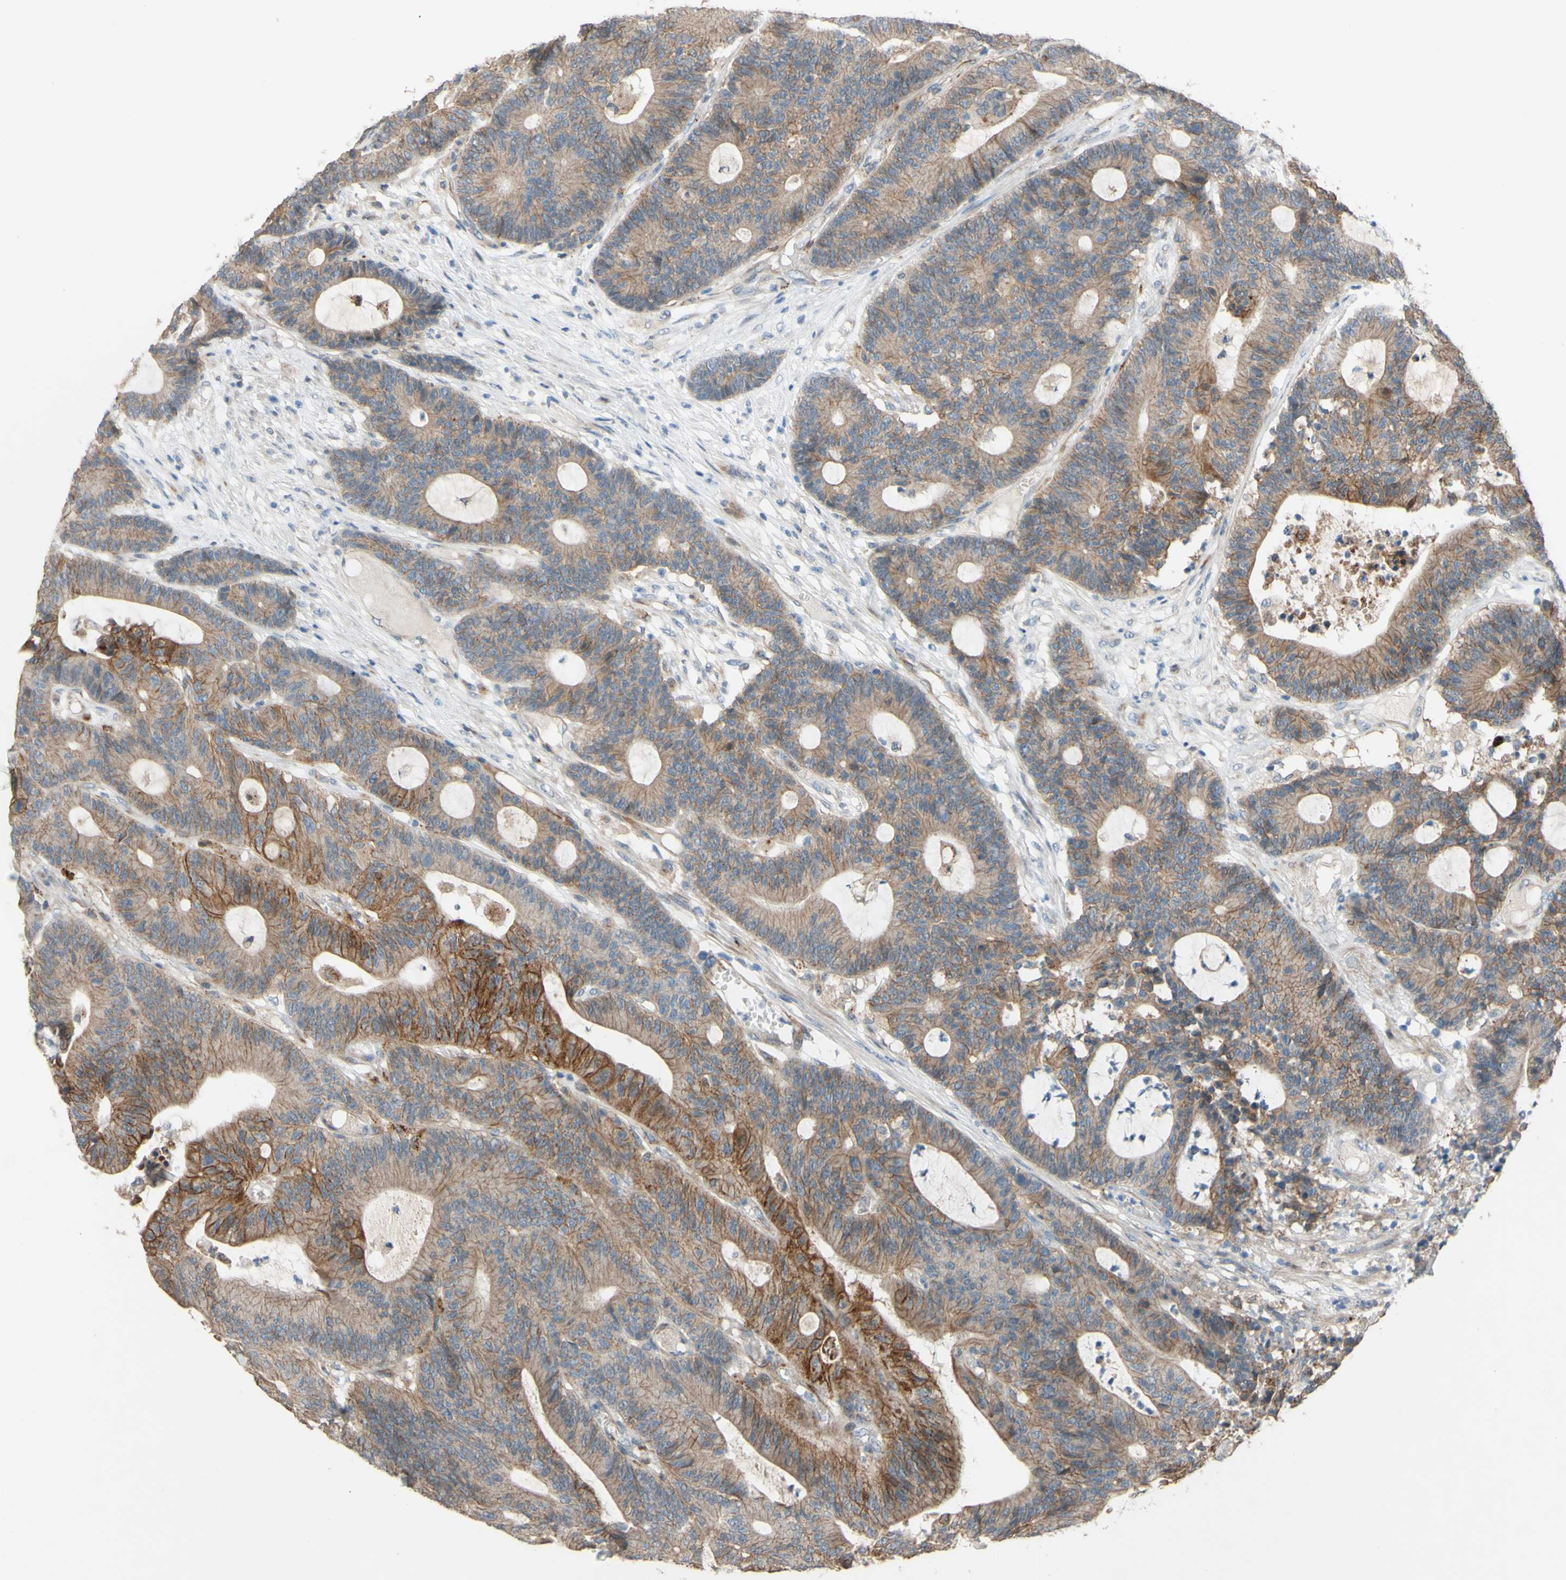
{"staining": {"intensity": "moderate", "quantity": ">75%", "location": "cytoplasmic/membranous"}, "tissue": "colorectal cancer", "cell_type": "Tumor cells", "image_type": "cancer", "snomed": [{"axis": "morphology", "description": "Adenocarcinoma, NOS"}, {"axis": "topography", "description": "Colon"}], "caption": "This image shows adenocarcinoma (colorectal) stained with immunohistochemistry (IHC) to label a protein in brown. The cytoplasmic/membranous of tumor cells show moderate positivity for the protein. Nuclei are counter-stained blue.", "gene": "CDCP1", "patient": {"sex": "female", "age": 84}}